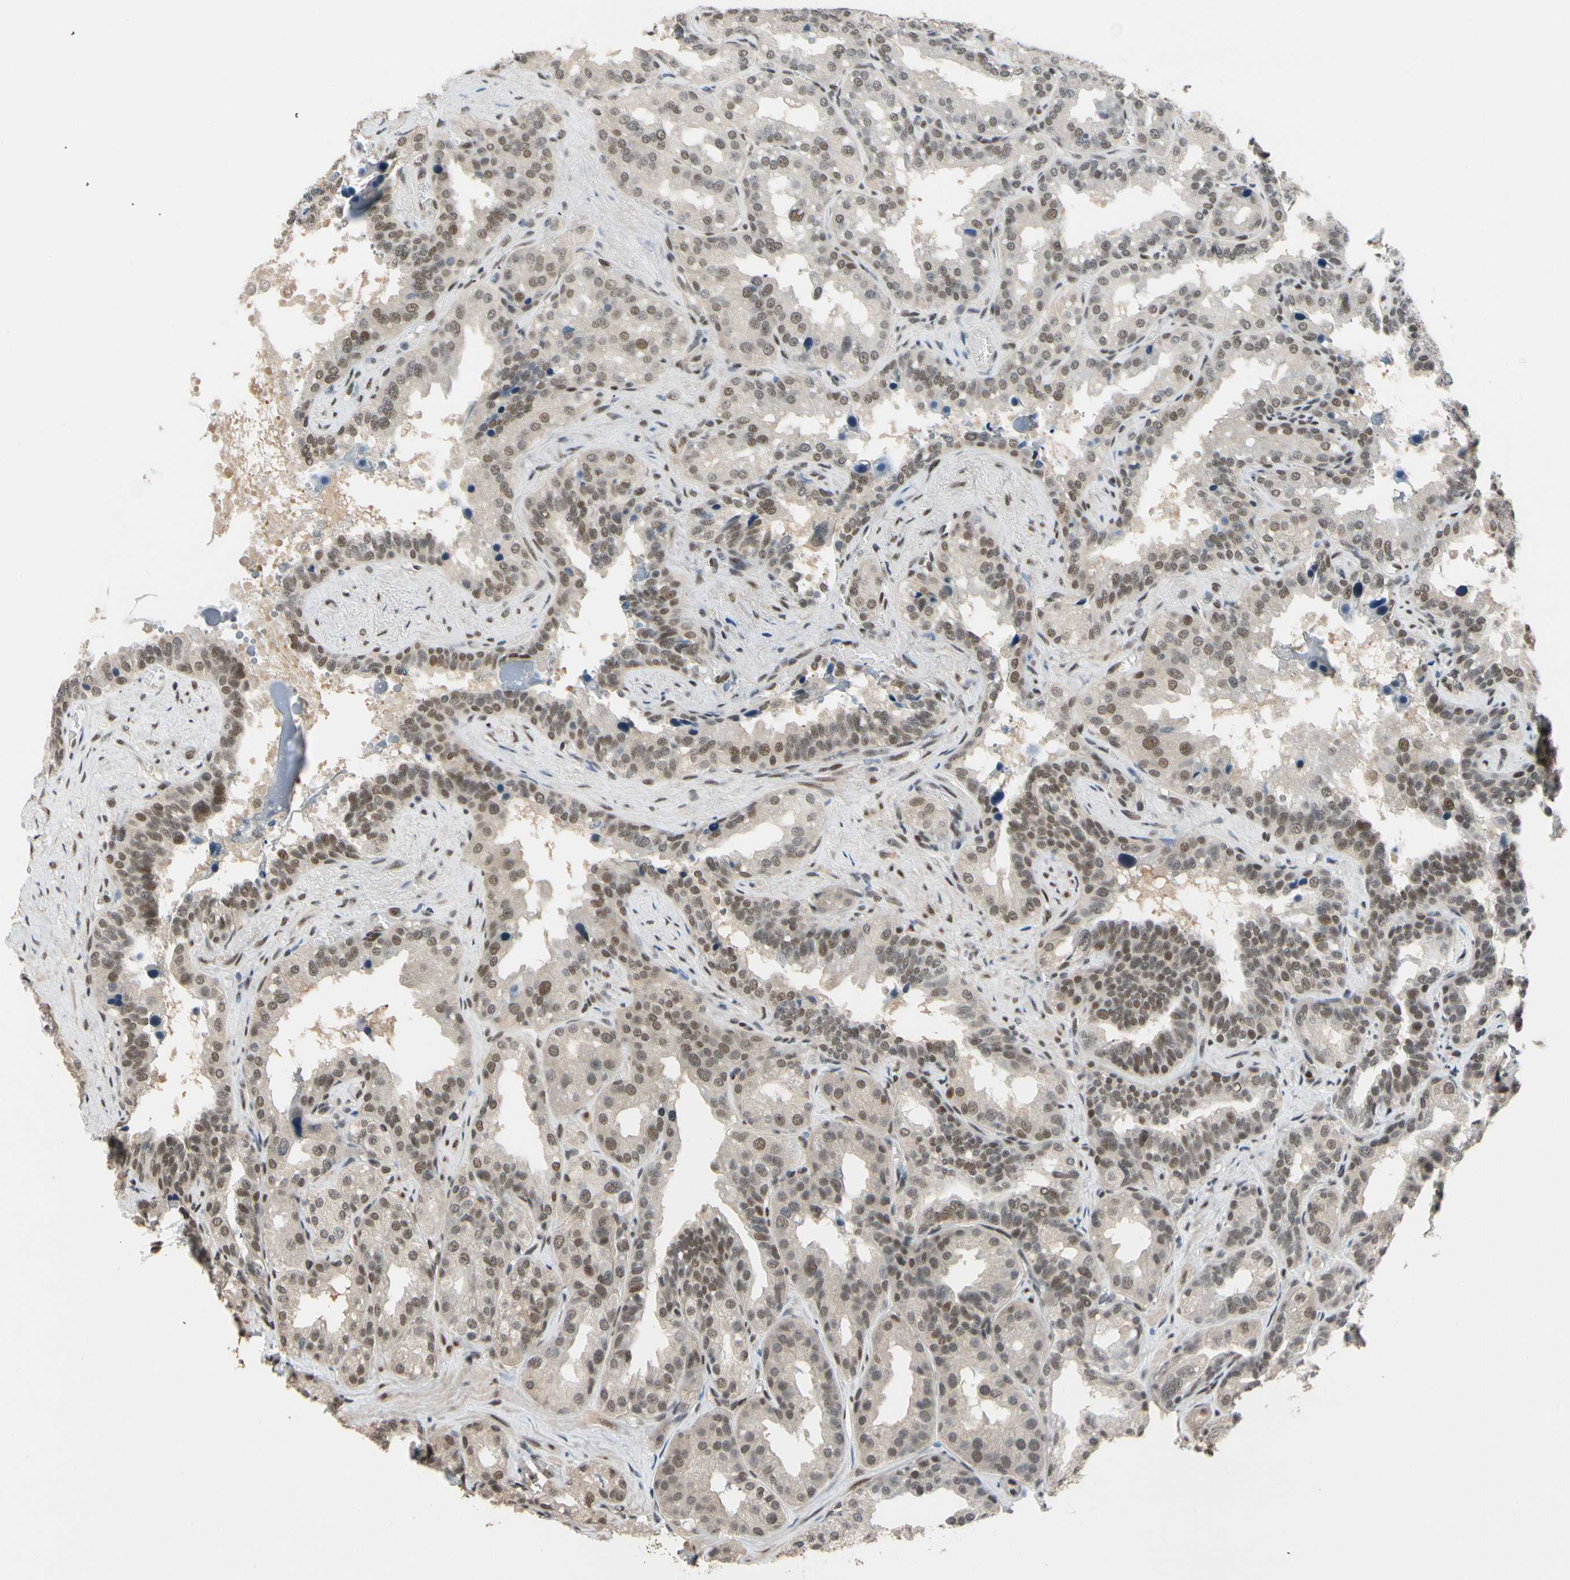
{"staining": {"intensity": "weak", "quantity": "25%-75%", "location": "nuclear"}, "tissue": "seminal vesicle", "cell_type": "Glandular cells", "image_type": "normal", "snomed": [{"axis": "morphology", "description": "Normal tissue, NOS"}, {"axis": "topography", "description": "Prostate"}, {"axis": "topography", "description": "Seminal veicle"}], "caption": "Benign seminal vesicle displays weak nuclear expression in about 25%-75% of glandular cells, visualized by immunohistochemistry.", "gene": "TAF4", "patient": {"sex": "male", "age": 51}}